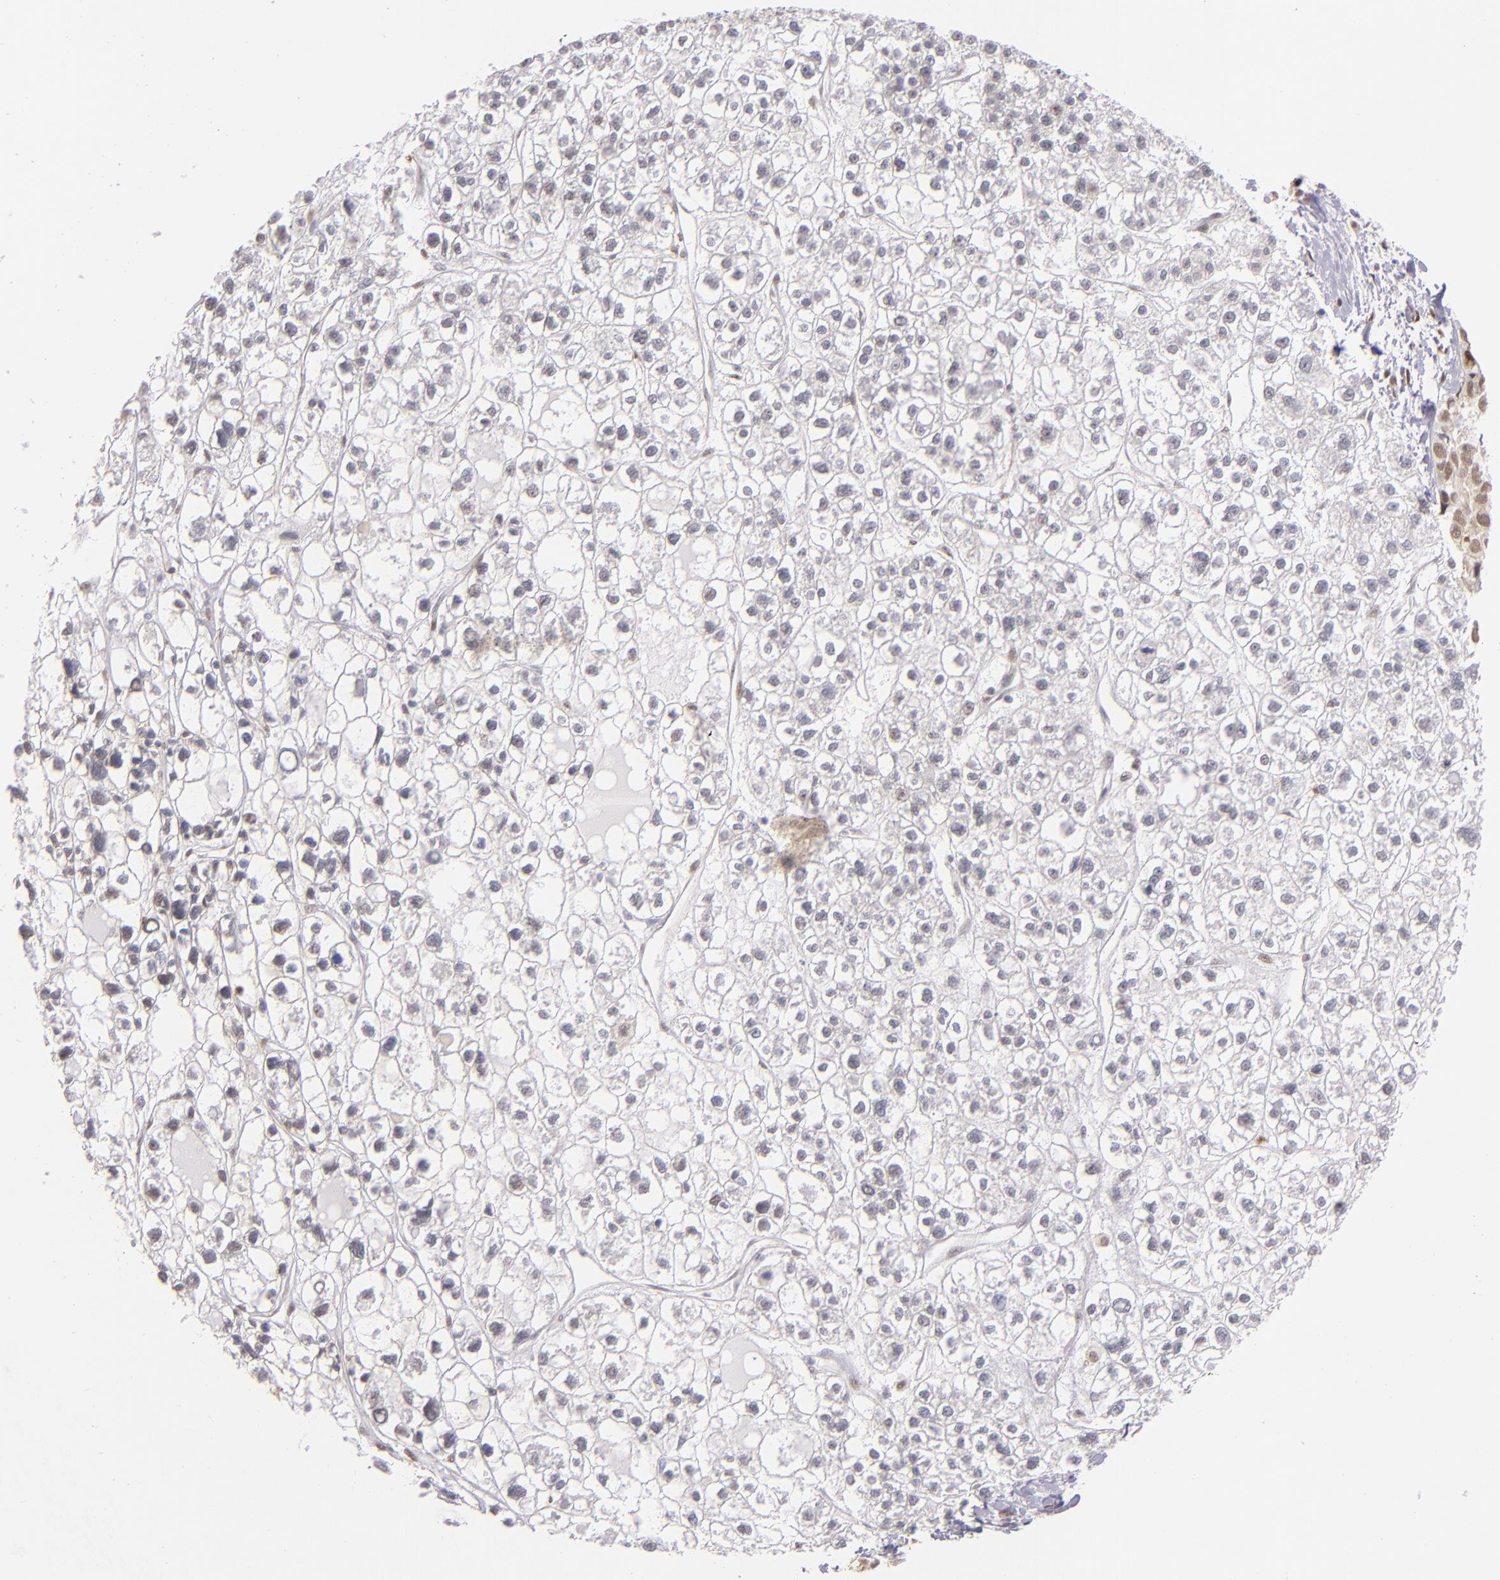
{"staining": {"intensity": "negative", "quantity": "none", "location": "none"}, "tissue": "liver cancer", "cell_type": "Tumor cells", "image_type": "cancer", "snomed": [{"axis": "morphology", "description": "Carcinoma, Hepatocellular, NOS"}, {"axis": "topography", "description": "Liver"}], "caption": "A high-resolution photomicrograph shows immunohistochemistry staining of liver cancer, which reveals no significant positivity in tumor cells. Nuclei are stained in blue.", "gene": "NCOR2", "patient": {"sex": "female", "age": 85}}